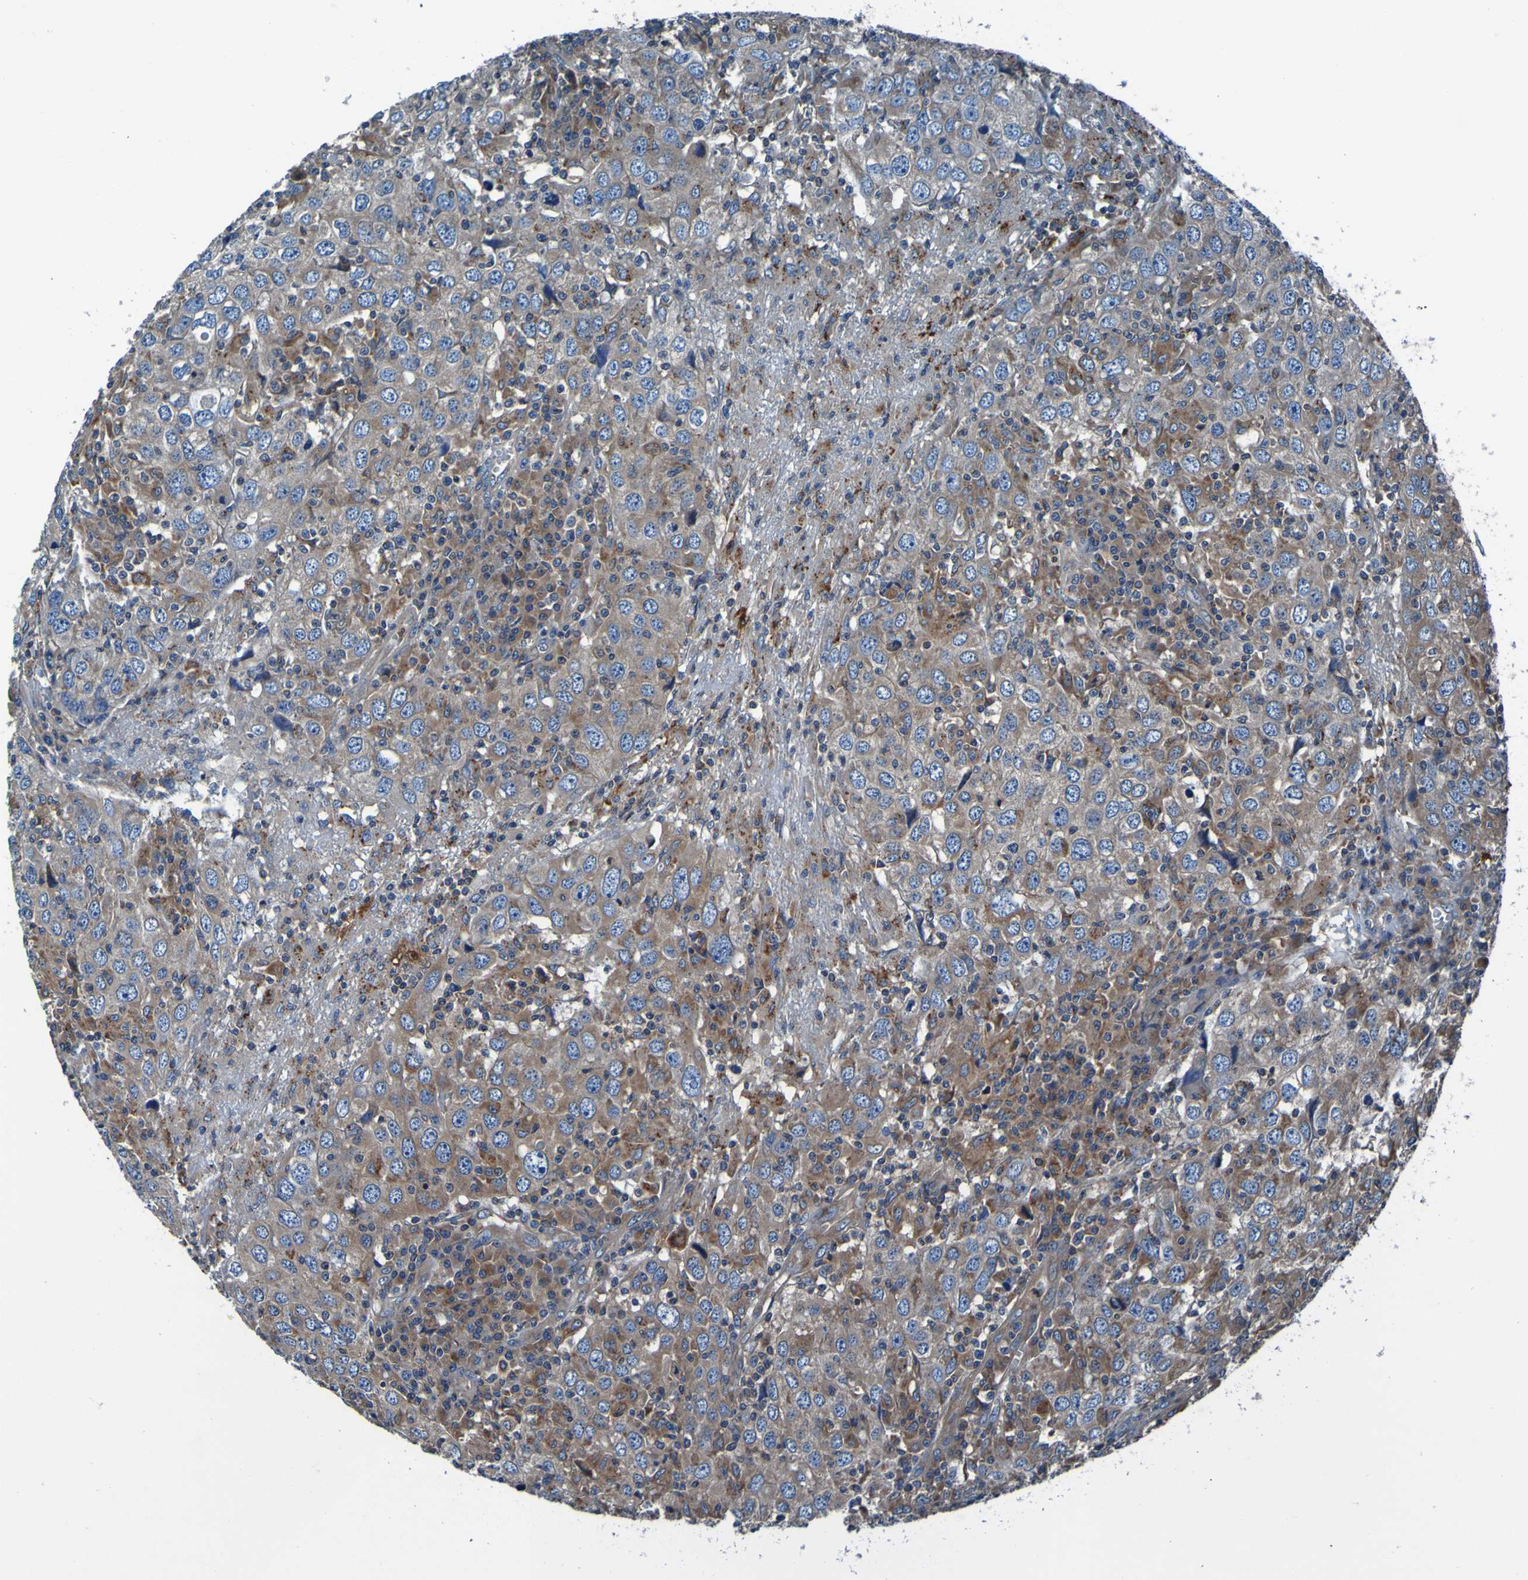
{"staining": {"intensity": "moderate", "quantity": "25%-75%", "location": "cytoplasmic/membranous"}, "tissue": "head and neck cancer", "cell_type": "Tumor cells", "image_type": "cancer", "snomed": [{"axis": "morphology", "description": "Adenocarcinoma, NOS"}, {"axis": "topography", "description": "Salivary gland"}, {"axis": "topography", "description": "Head-Neck"}], "caption": "Tumor cells demonstrate medium levels of moderate cytoplasmic/membranous positivity in approximately 25%-75% of cells in human adenocarcinoma (head and neck). The staining was performed using DAB (3,3'-diaminobenzidine) to visualize the protein expression in brown, while the nuclei were stained in blue with hematoxylin (Magnification: 20x).", "gene": "RAB5B", "patient": {"sex": "female", "age": 65}}